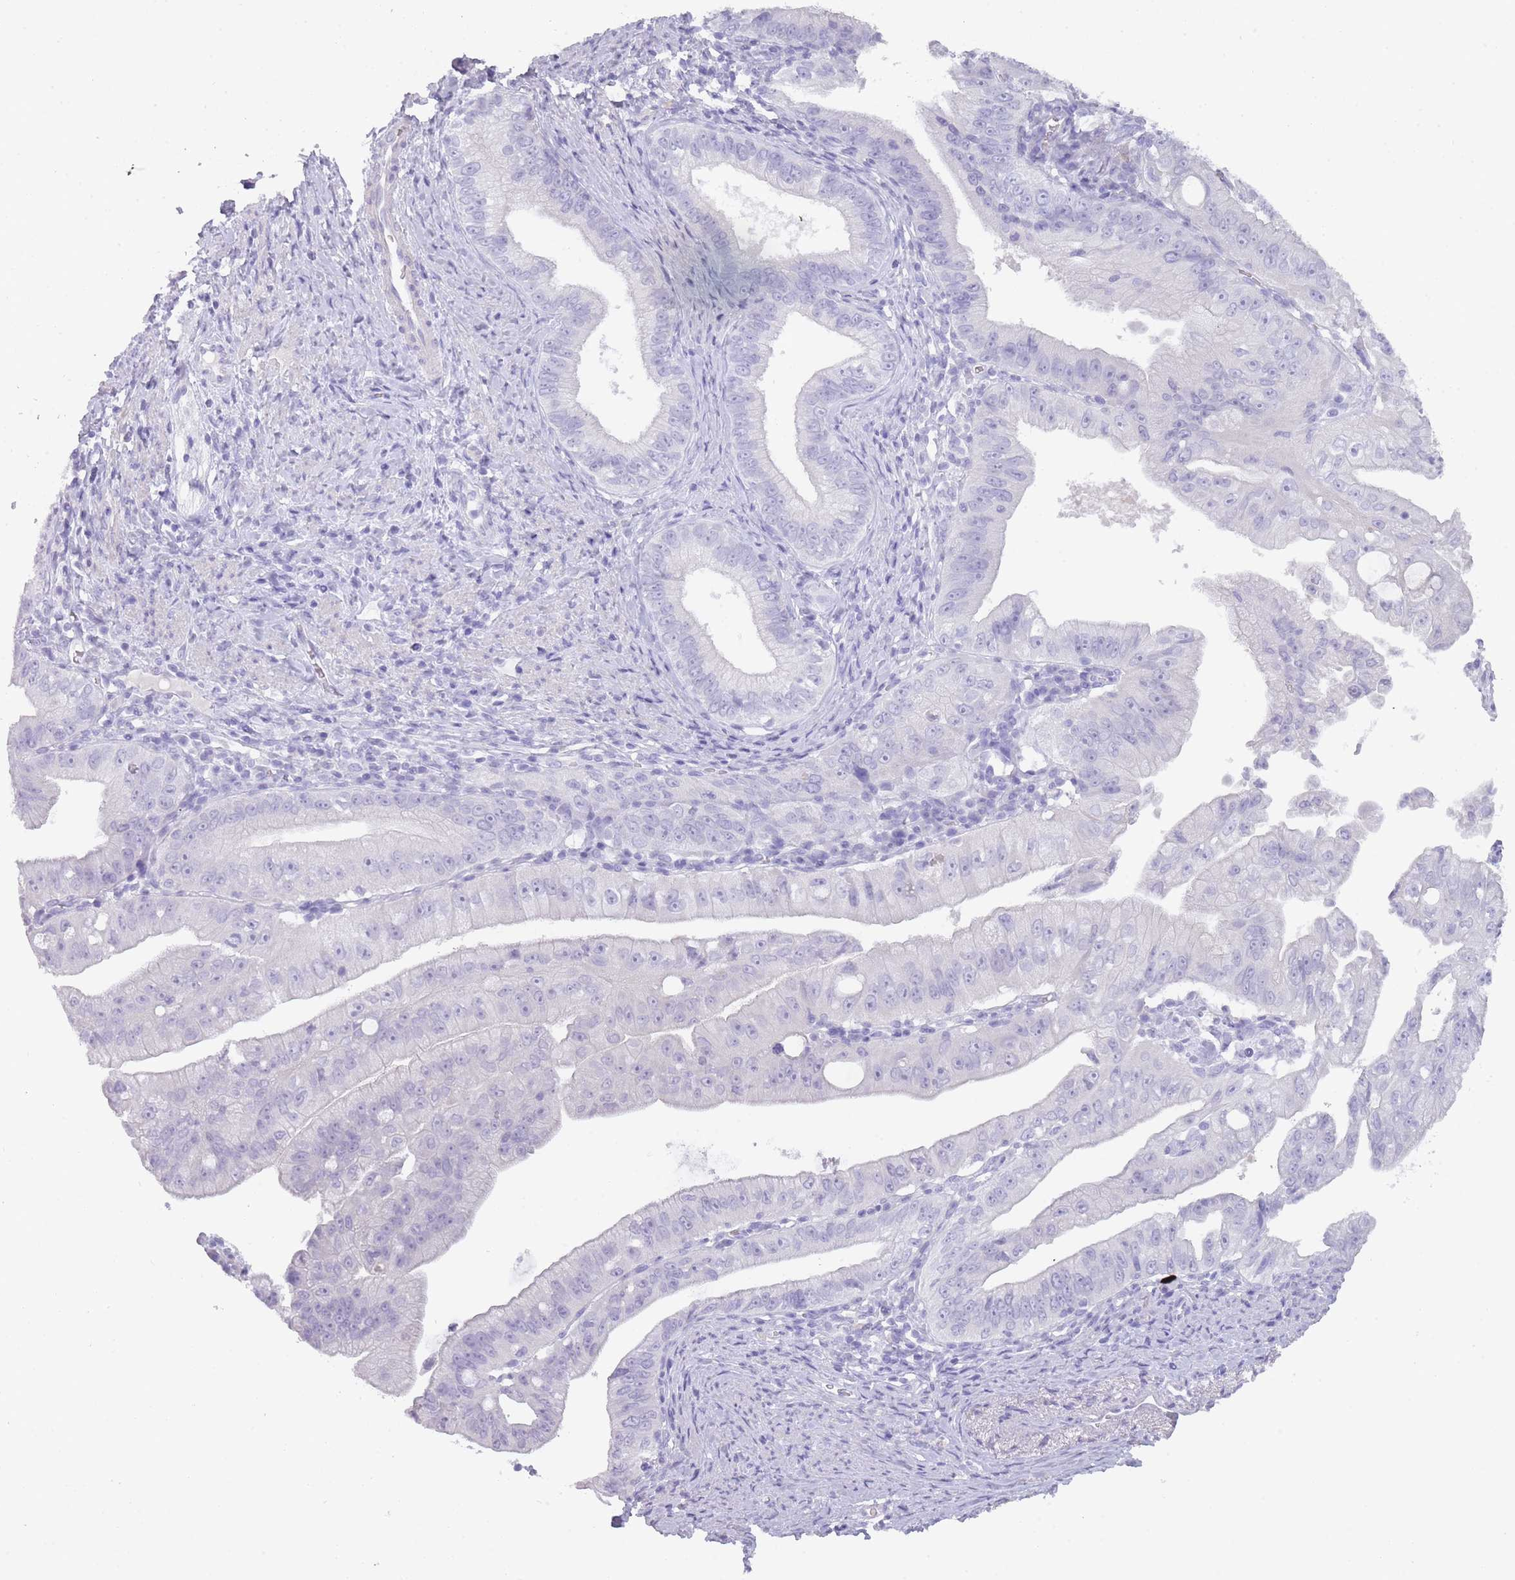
{"staining": {"intensity": "negative", "quantity": "none", "location": "none"}, "tissue": "pancreatic cancer", "cell_type": "Tumor cells", "image_type": "cancer", "snomed": [{"axis": "morphology", "description": "Adenocarcinoma, NOS"}, {"axis": "topography", "description": "Pancreas"}], "caption": "DAB (3,3'-diaminobenzidine) immunohistochemical staining of human pancreatic adenocarcinoma shows no significant staining in tumor cells.", "gene": "TCP11", "patient": {"sex": "male", "age": 70}}